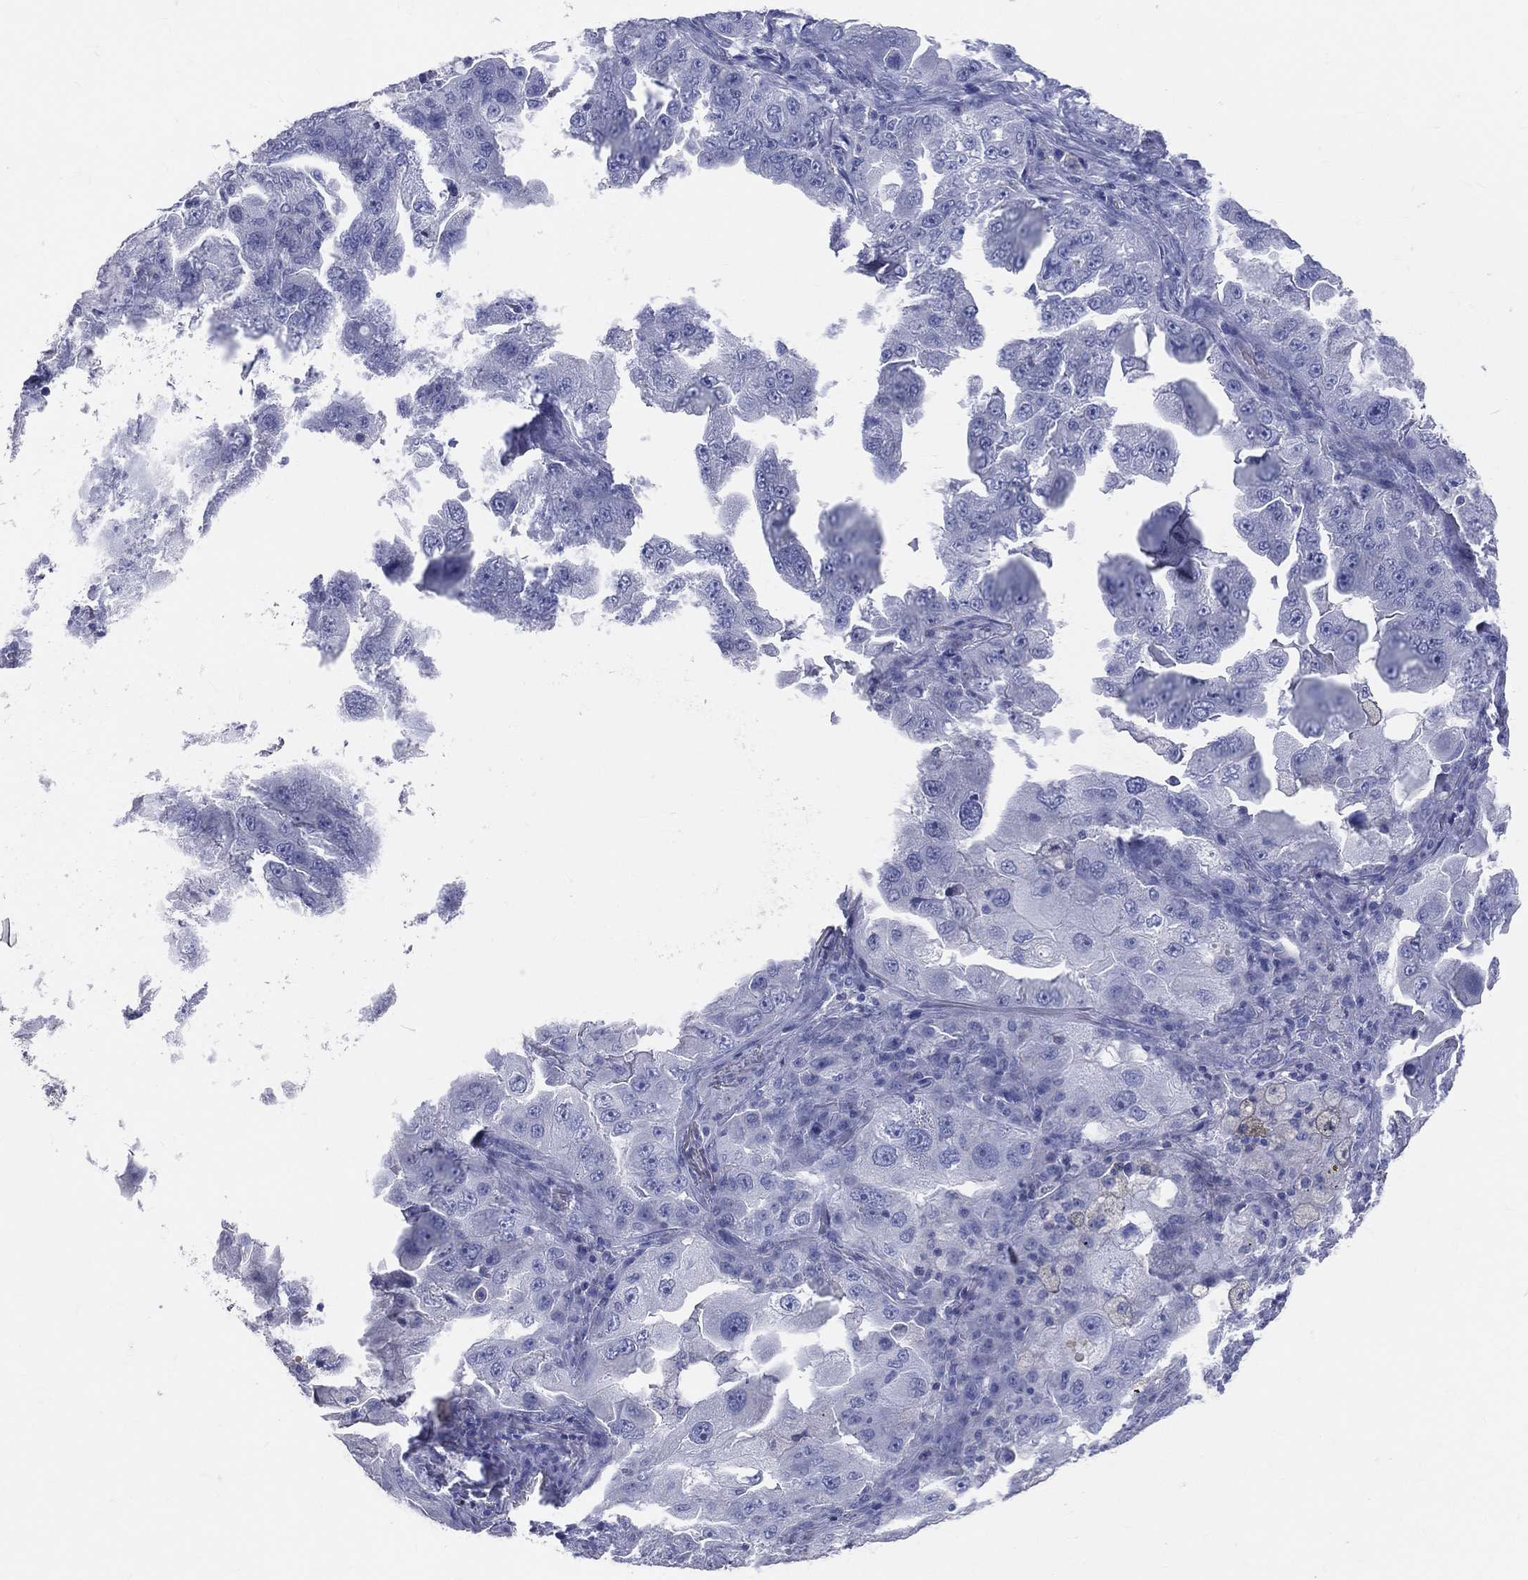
{"staining": {"intensity": "negative", "quantity": "none", "location": "none"}, "tissue": "lung cancer", "cell_type": "Tumor cells", "image_type": "cancer", "snomed": [{"axis": "morphology", "description": "Adenocarcinoma, NOS"}, {"axis": "topography", "description": "Lung"}], "caption": "Tumor cells are negative for brown protein staining in lung cancer (adenocarcinoma).", "gene": "LAT", "patient": {"sex": "female", "age": 61}}